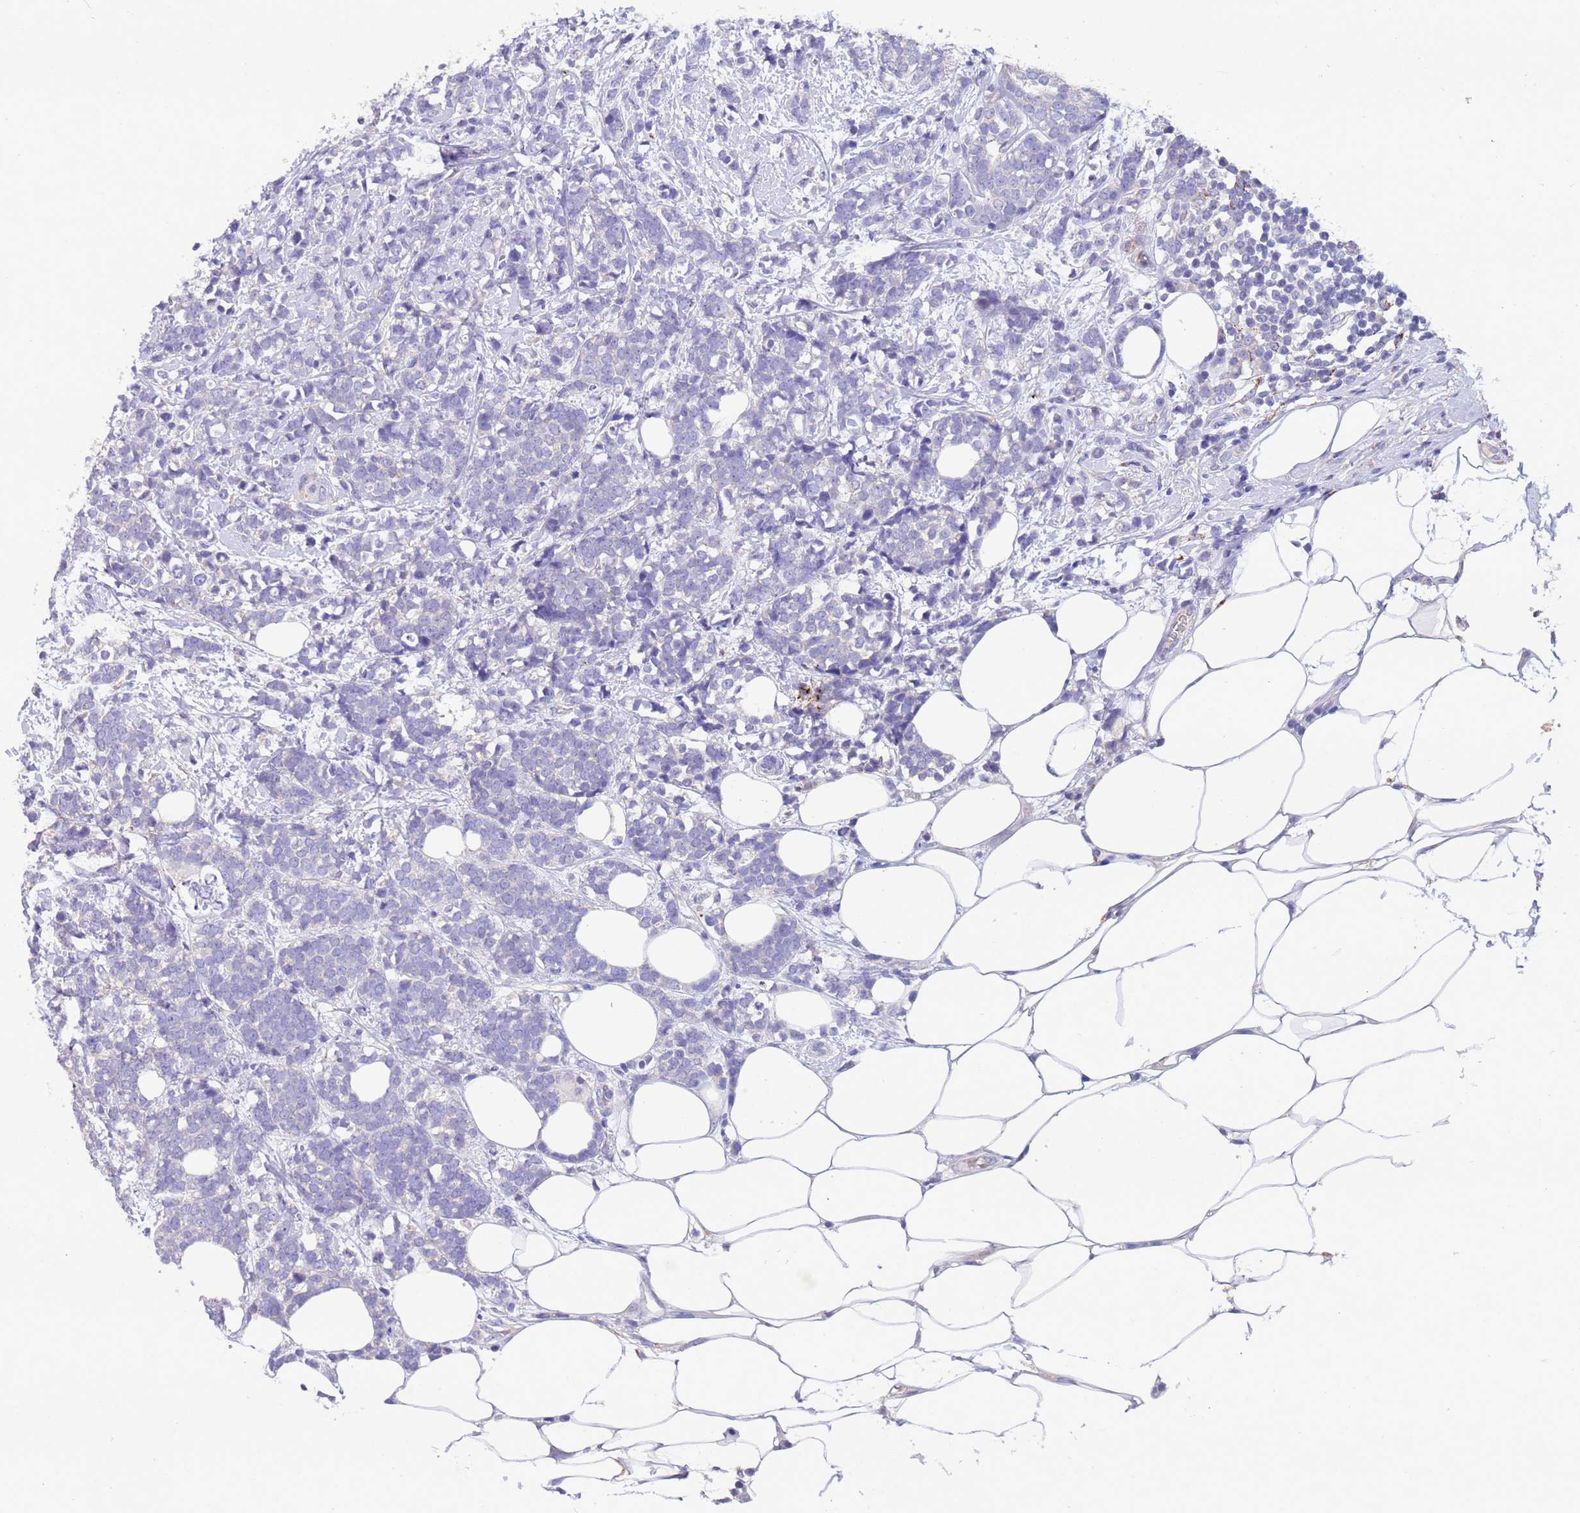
{"staining": {"intensity": "negative", "quantity": "none", "location": "none"}, "tissue": "breast cancer", "cell_type": "Tumor cells", "image_type": "cancer", "snomed": [{"axis": "morphology", "description": "Lobular carcinoma"}, {"axis": "topography", "description": "Breast"}], "caption": "DAB (3,3'-diaminobenzidine) immunohistochemical staining of human breast lobular carcinoma demonstrates no significant expression in tumor cells.", "gene": "SLC24A3", "patient": {"sex": "female", "age": 58}}